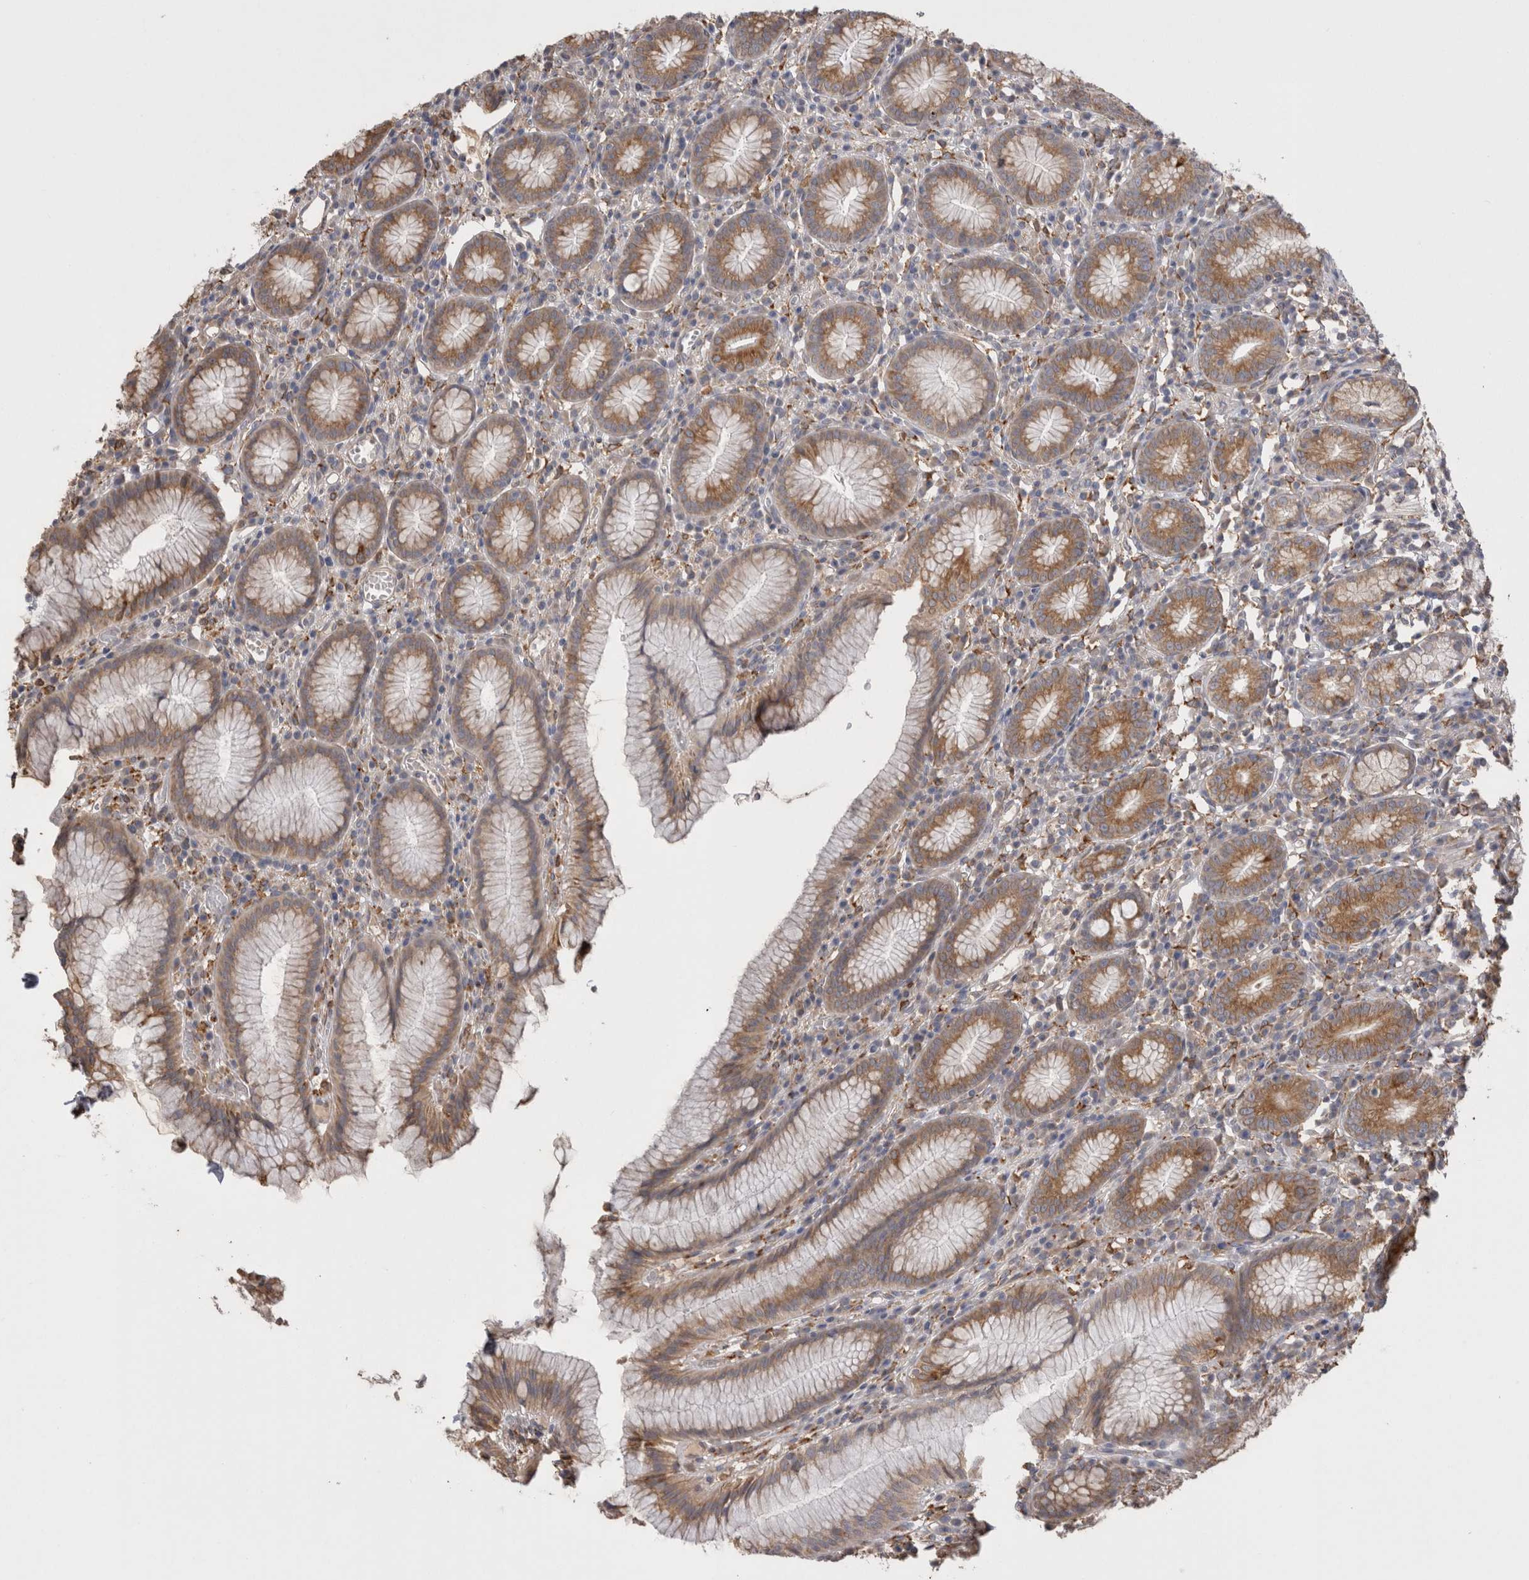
{"staining": {"intensity": "moderate", "quantity": ">75%", "location": "cytoplasmic/membranous"}, "tissue": "stomach", "cell_type": "Glandular cells", "image_type": "normal", "snomed": [{"axis": "morphology", "description": "Normal tissue, NOS"}, {"axis": "topography", "description": "Stomach"}], "caption": "Immunohistochemistry (DAB) staining of unremarkable stomach demonstrates moderate cytoplasmic/membranous protein staining in about >75% of glandular cells. Using DAB (brown) and hematoxylin (blue) stains, captured at high magnification using brightfield microscopy.", "gene": "LRPAP1", "patient": {"sex": "male", "age": 55}}